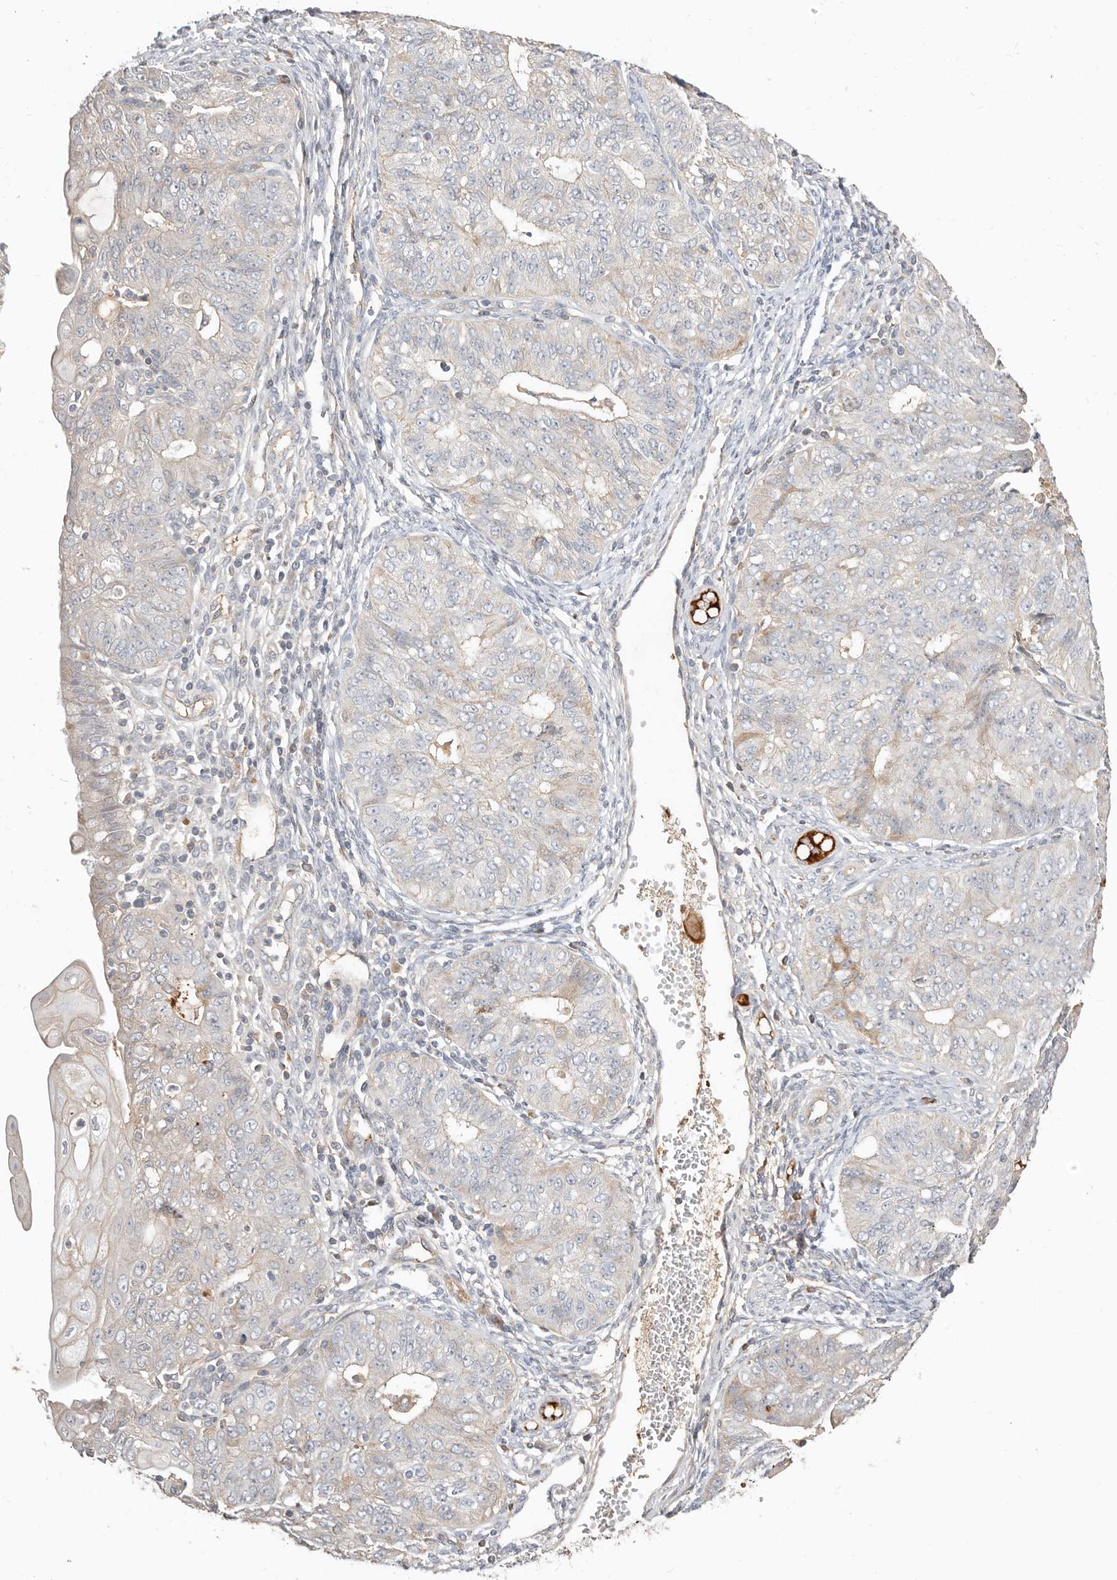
{"staining": {"intensity": "weak", "quantity": "<25%", "location": "cytoplasmic/membranous"}, "tissue": "endometrial cancer", "cell_type": "Tumor cells", "image_type": "cancer", "snomed": [{"axis": "morphology", "description": "Adenocarcinoma, NOS"}, {"axis": "topography", "description": "Endometrium"}], "caption": "A high-resolution photomicrograph shows IHC staining of endometrial cancer (adenocarcinoma), which exhibits no significant staining in tumor cells. (Stains: DAB (3,3'-diaminobenzidine) IHC with hematoxylin counter stain, Microscopy: brightfield microscopy at high magnification).", "gene": "MTFR2", "patient": {"sex": "female", "age": 32}}